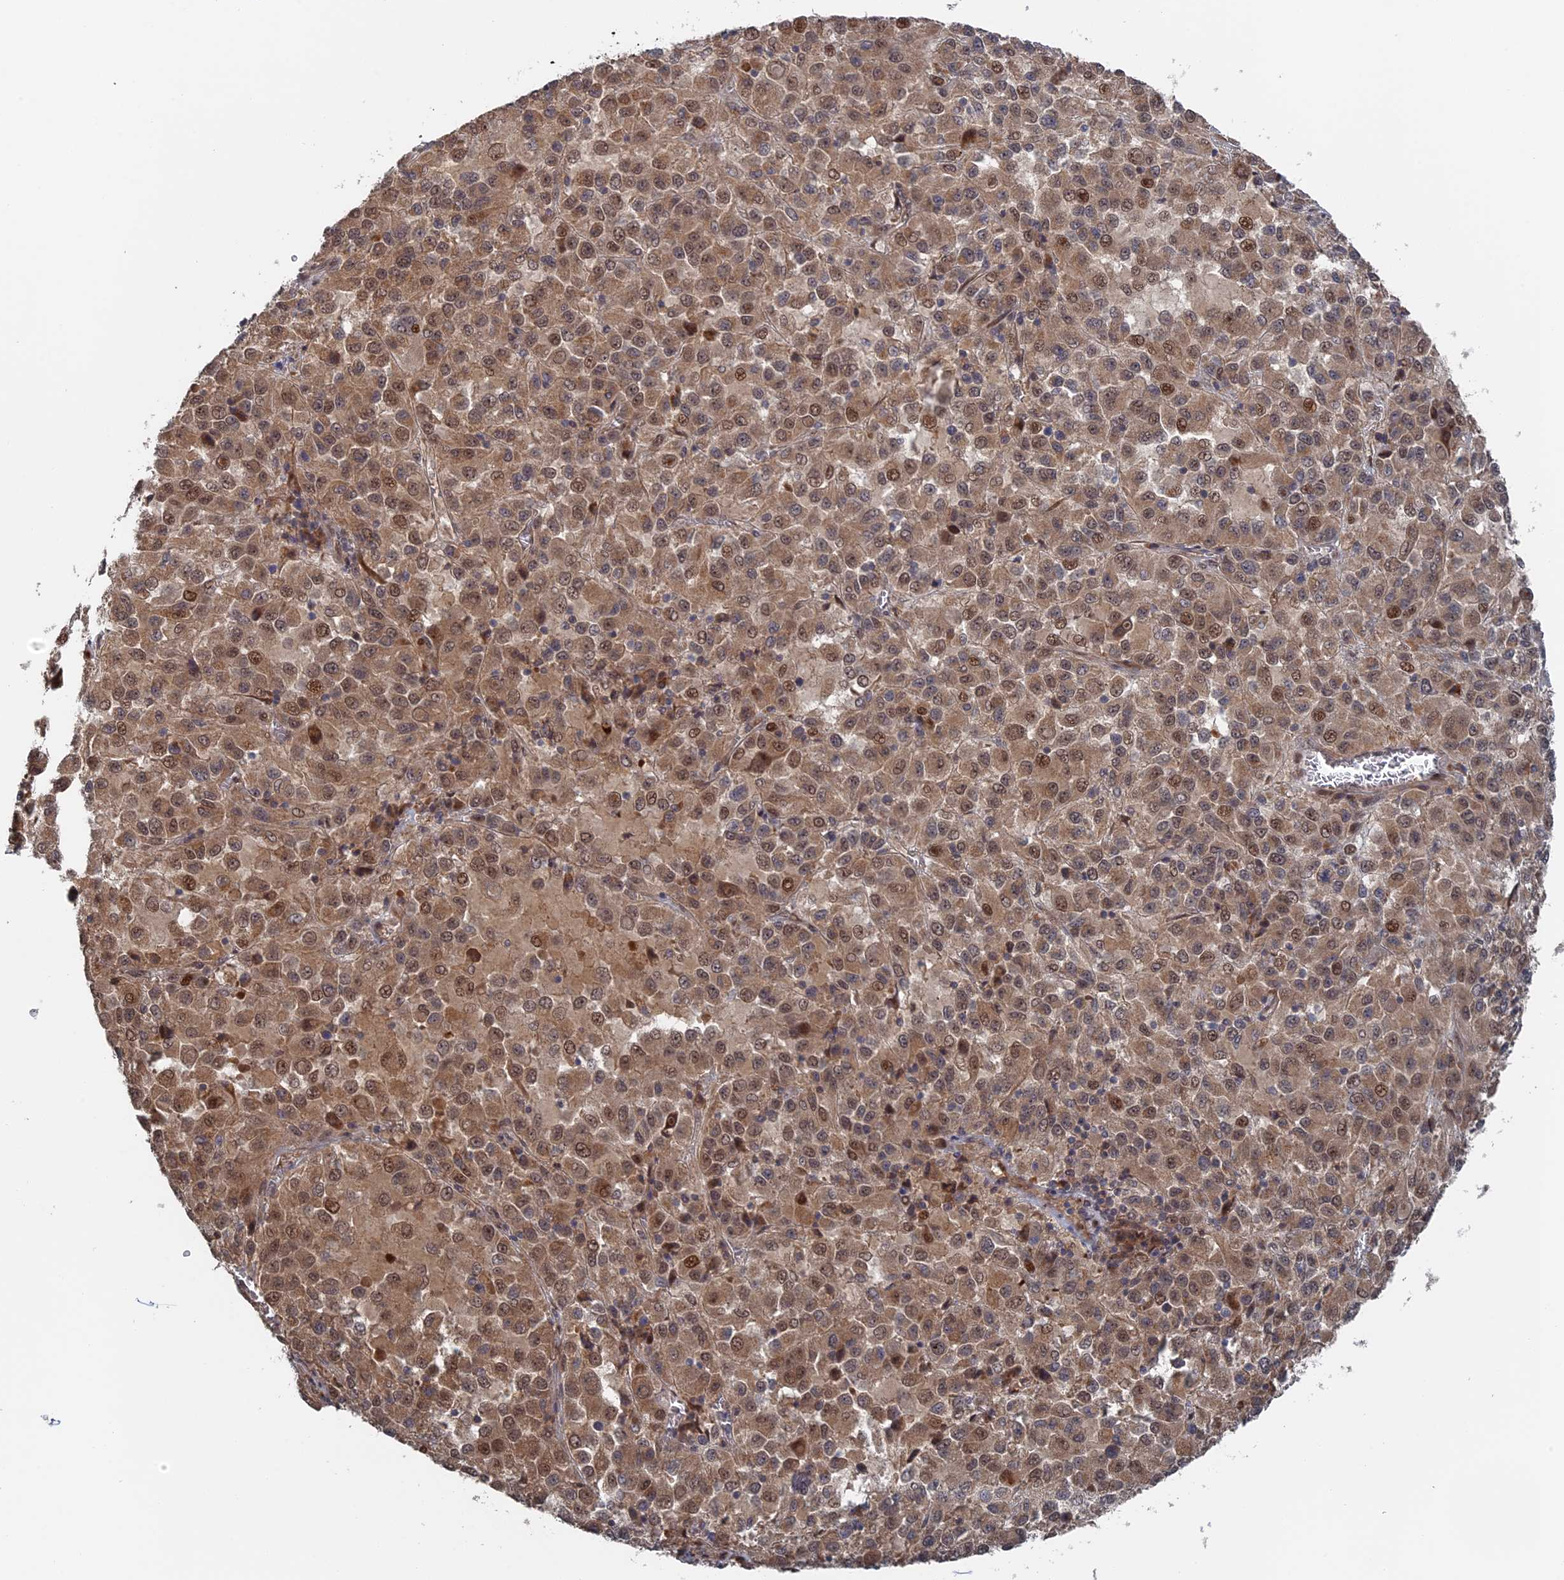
{"staining": {"intensity": "moderate", "quantity": ">75%", "location": "cytoplasmic/membranous,nuclear"}, "tissue": "melanoma", "cell_type": "Tumor cells", "image_type": "cancer", "snomed": [{"axis": "morphology", "description": "Malignant melanoma, Metastatic site"}, {"axis": "topography", "description": "Lung"}], "caption": "This is an image of immunohistochemistry staining of melanoma, which shows moderate positivity in the cytoplasmic/membranous and nuclear of tumor cells.", "gene": "ELOVL6", "patient": {"sex": "male", "age": 64}}